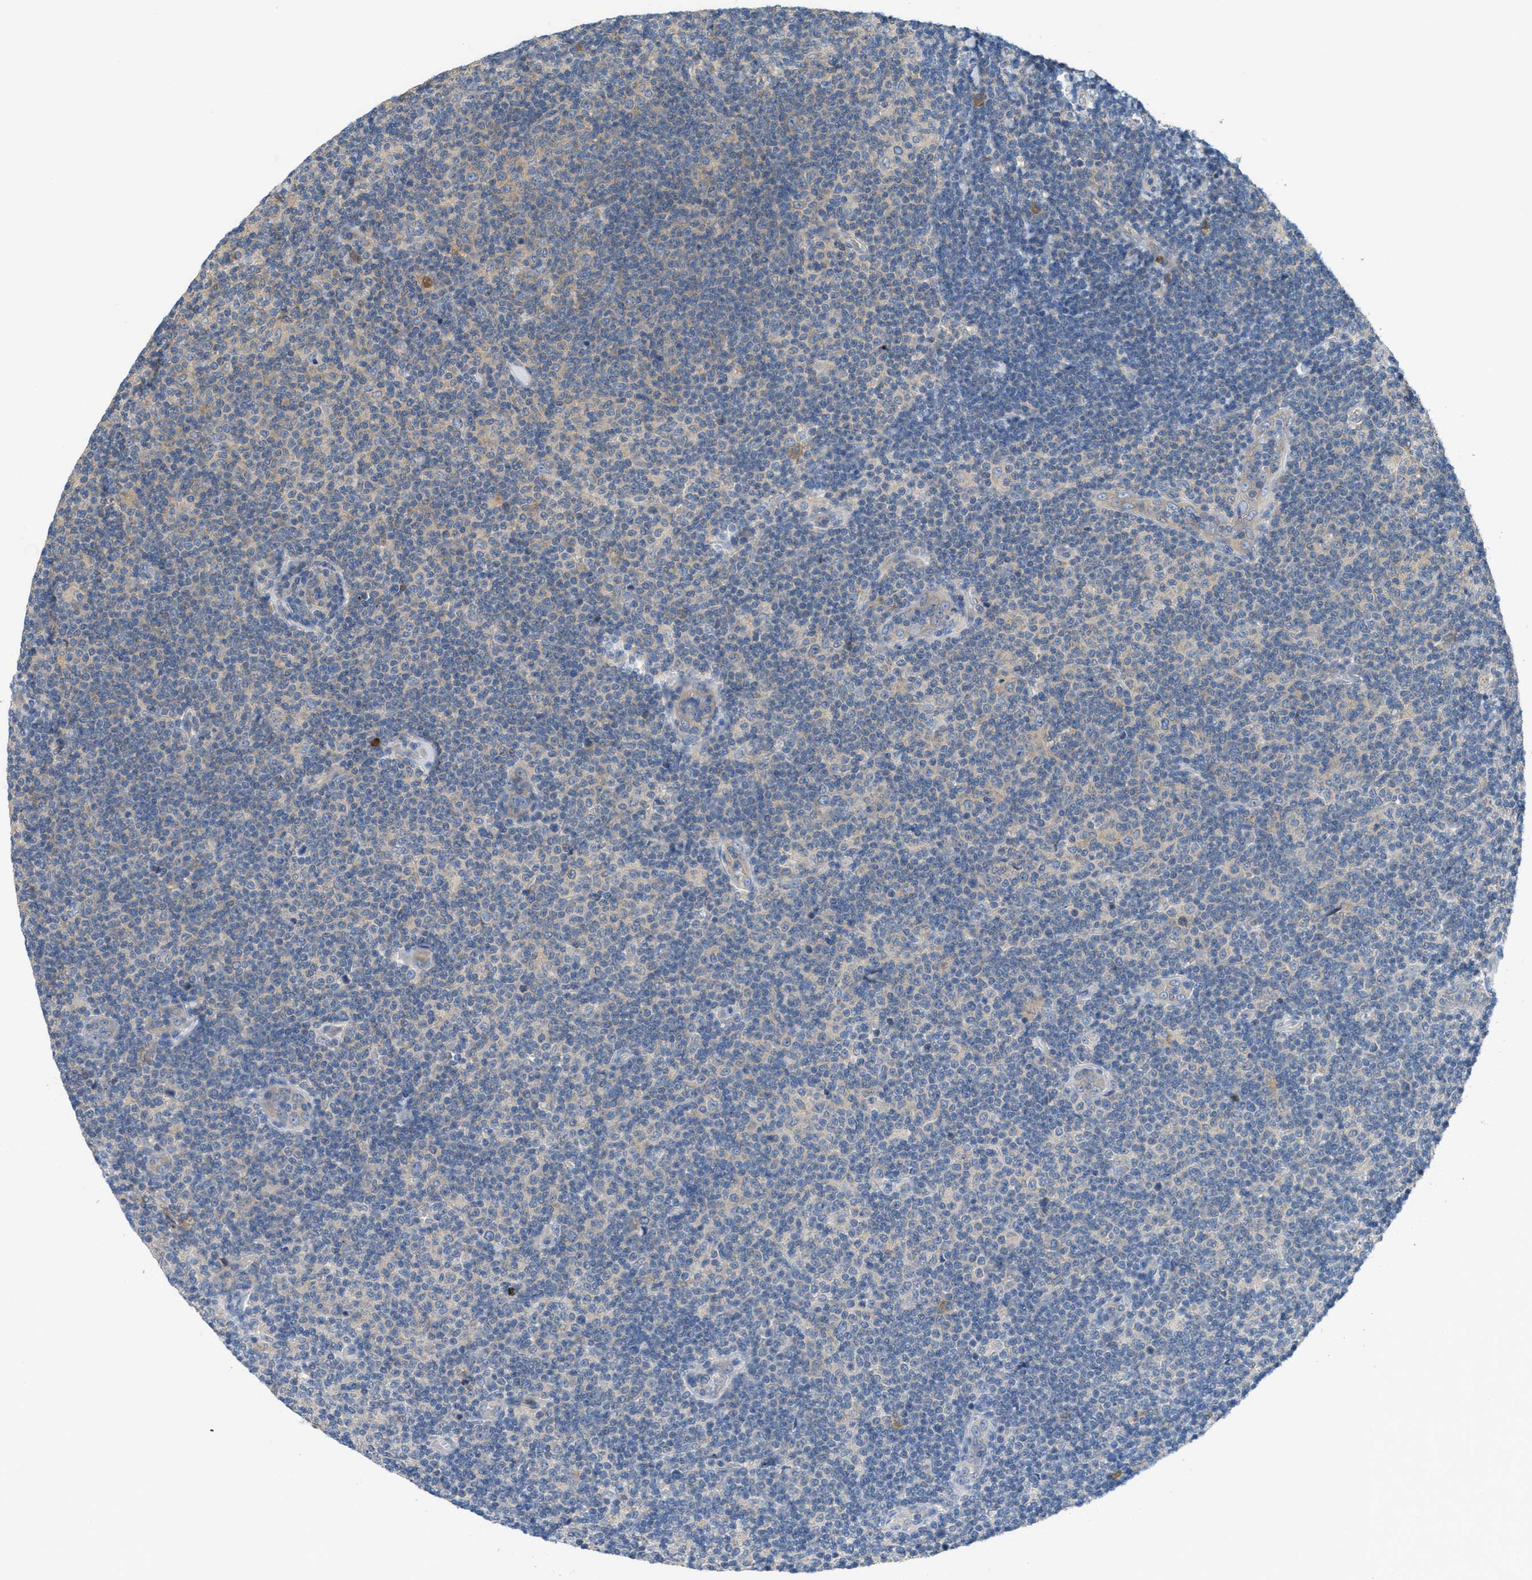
{"staining": {"intensity": "negative", "quantity": "none", "location": "none"}, "tissue": "lymphoma", "cell_type": "Tumor cells", "image_type": "cancer", "snomed": [{"axis": "morphology", "description": "Malignant lymphoma, non-Hodgkin's type, Low grade"}, {"axis": "topography", "description": "Lymph node"}], "caption": "A high-resolution image shows IHC staining of lymphoma, which displays no significant staining in tumor cells. (Stains: DAB (3,3'-diaminobenzidine) immunohistochemistry with hematoxylin counter stain, Microscopy: brightfield microscopy at high magnification).", "gene": "UBA5", "patient": {"sex": "male", "age": 83}}